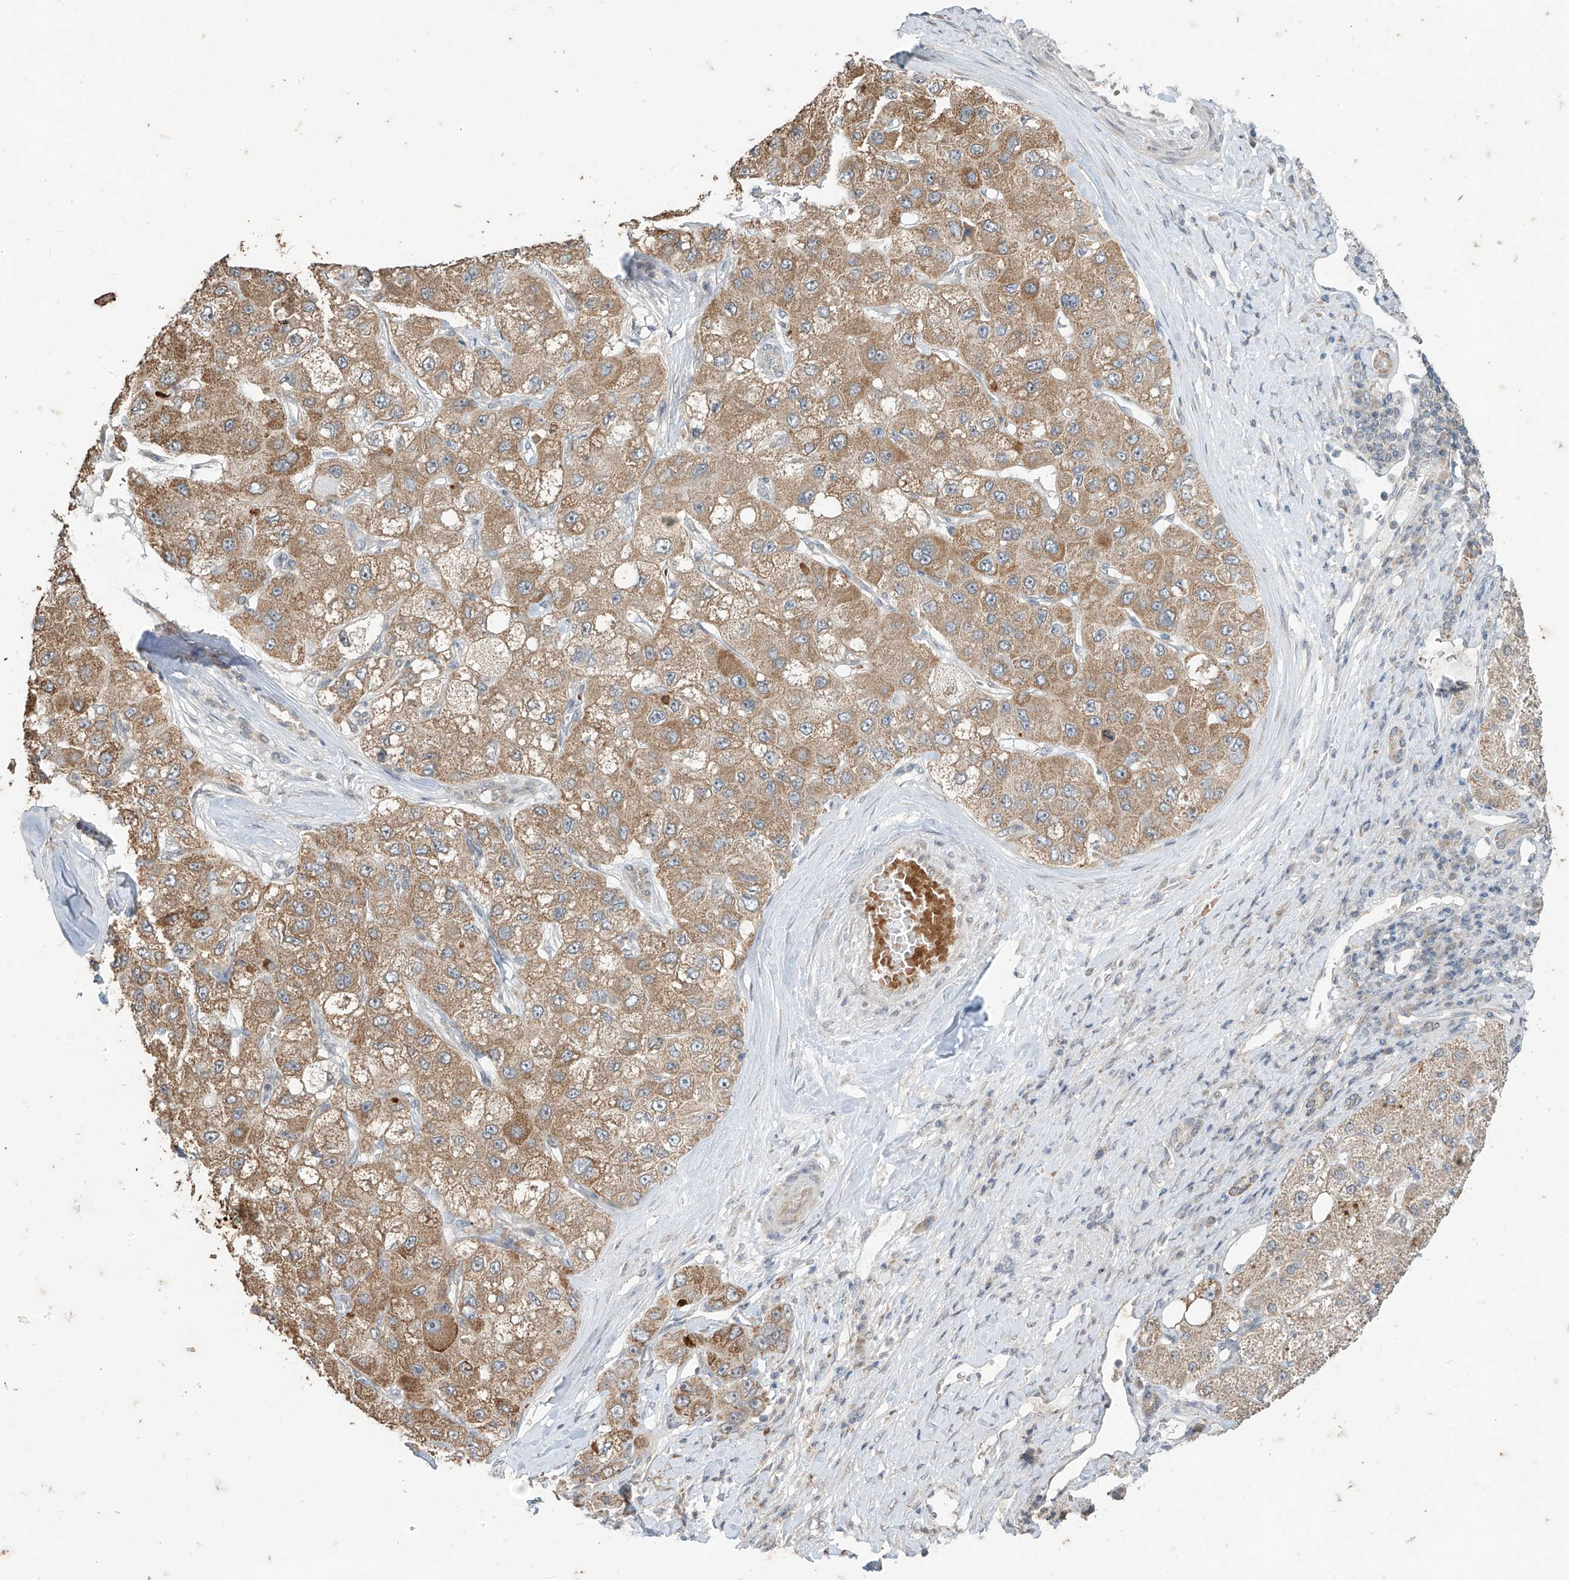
{"staining": {"intensity": "moderate", "quantity": ">75%", "location": "cytoplasmic/membranous"}, "tissue": "liver cancer", "cell_type": "Tumor cells", "image_type": "cancer", "snomed": [{"axis": "morphology", "description": "Carcinoma, Hepatocellular, NOS"}, {"axis": "topography", "description": "Liver"}], "caption": "Moderate cytoplasmic/membranous expression for a protein is identified in about >75% of tumor cells of liver cancer using immunohistochemistry (IHC).", "gene": "MTUS2", "patient": {"sex": "male", "age": 80}}